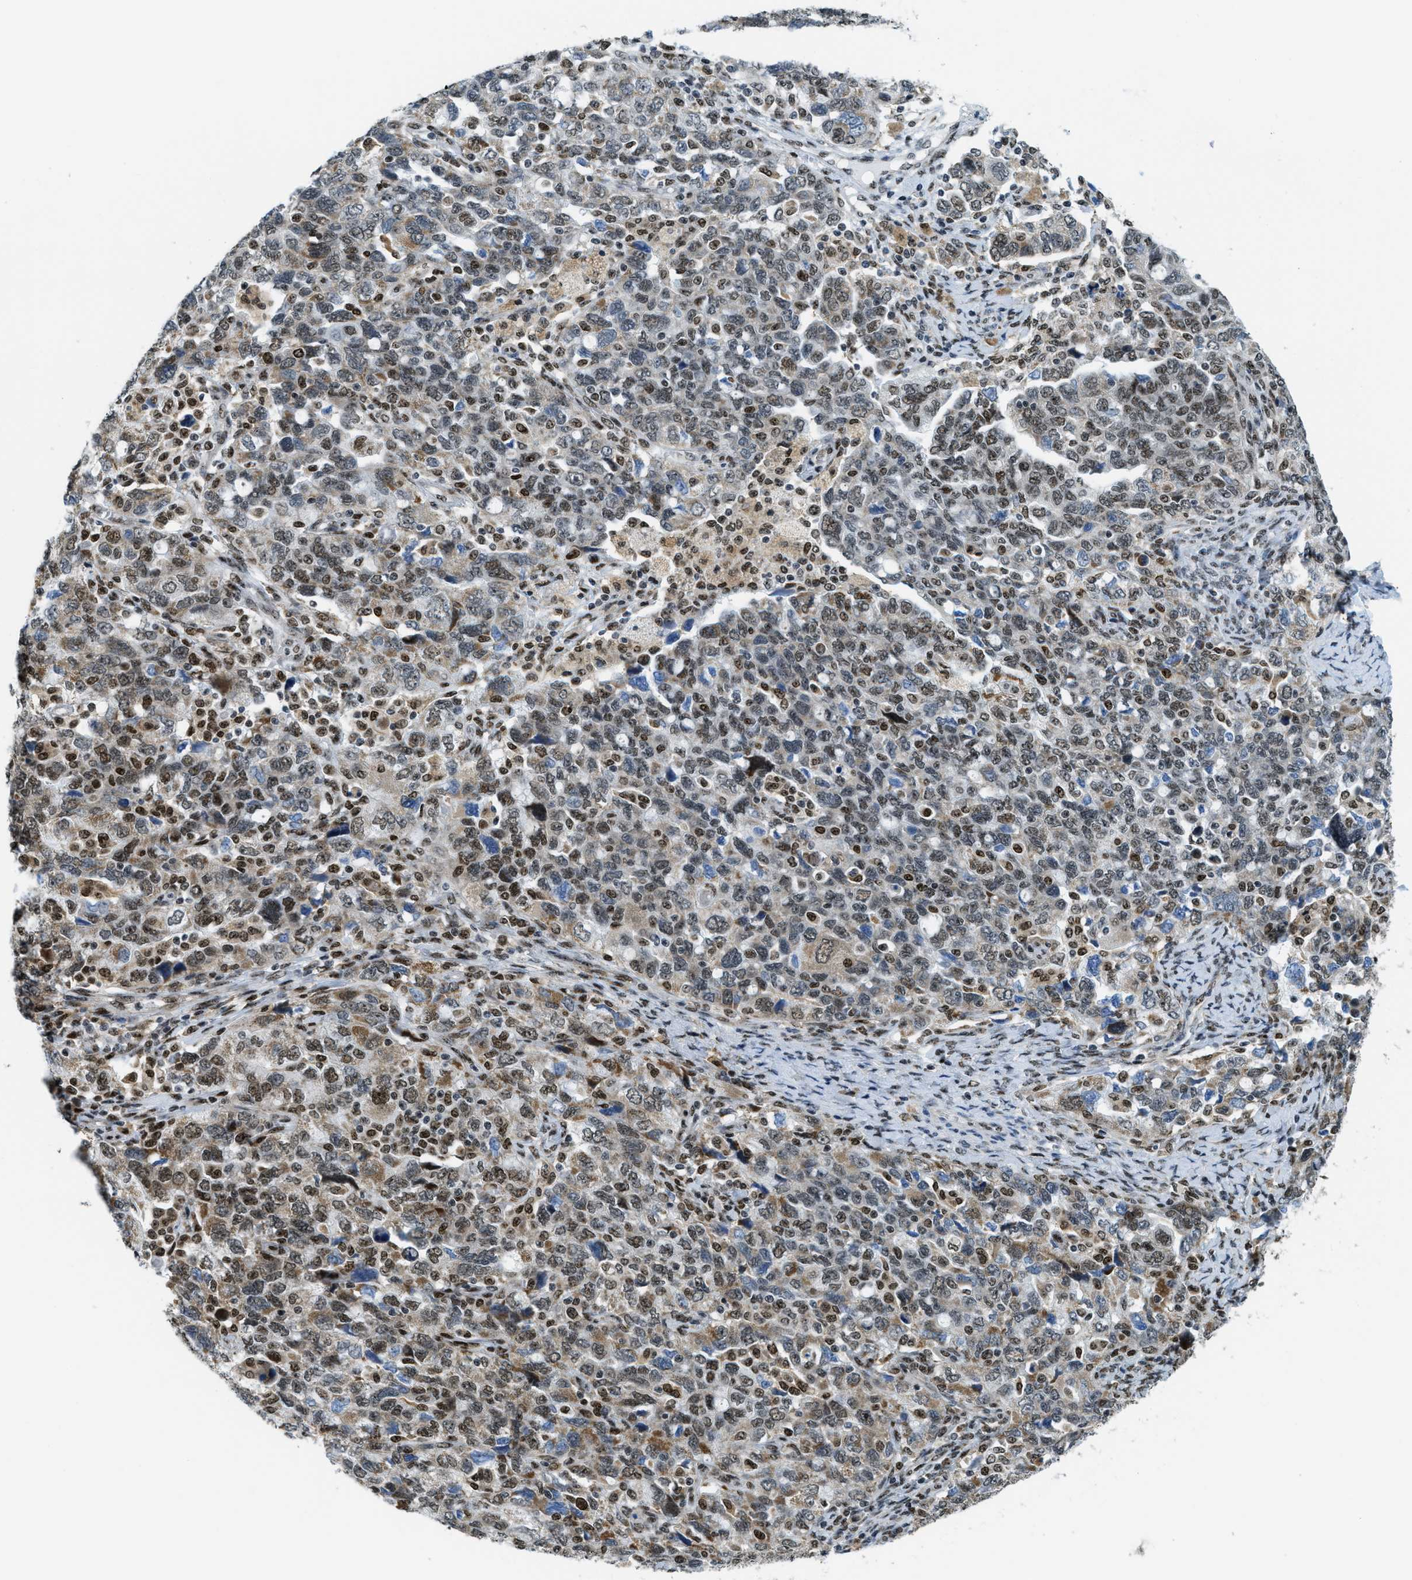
{"staining": {"intensity": "strong", "quantity": ">75%", "location": "cytoplasmic/membranous,nuclear"}, "tissue": "ovarian cancer", "cell_type": "Tumor cells", "image_type": "cancer", "snomed": [{"axis": "morphology", "description": "Carcinoma, NOS"}, {"axis": "morphology", "description": "Cystadenocarcinoma, serous, NOS"}, {"axis": "topography", "description": "Ovary"}], "caption": "A micrograph showing strong cytoplasmic/membranous and nuclear expression in approximately >75% of tumor cells in serous cystadenocarcinoma (ovarian), as visualized by brown immunohistochemical staining.", "gene": "SP100", "patient": {"sex": "female", "age": 69}}